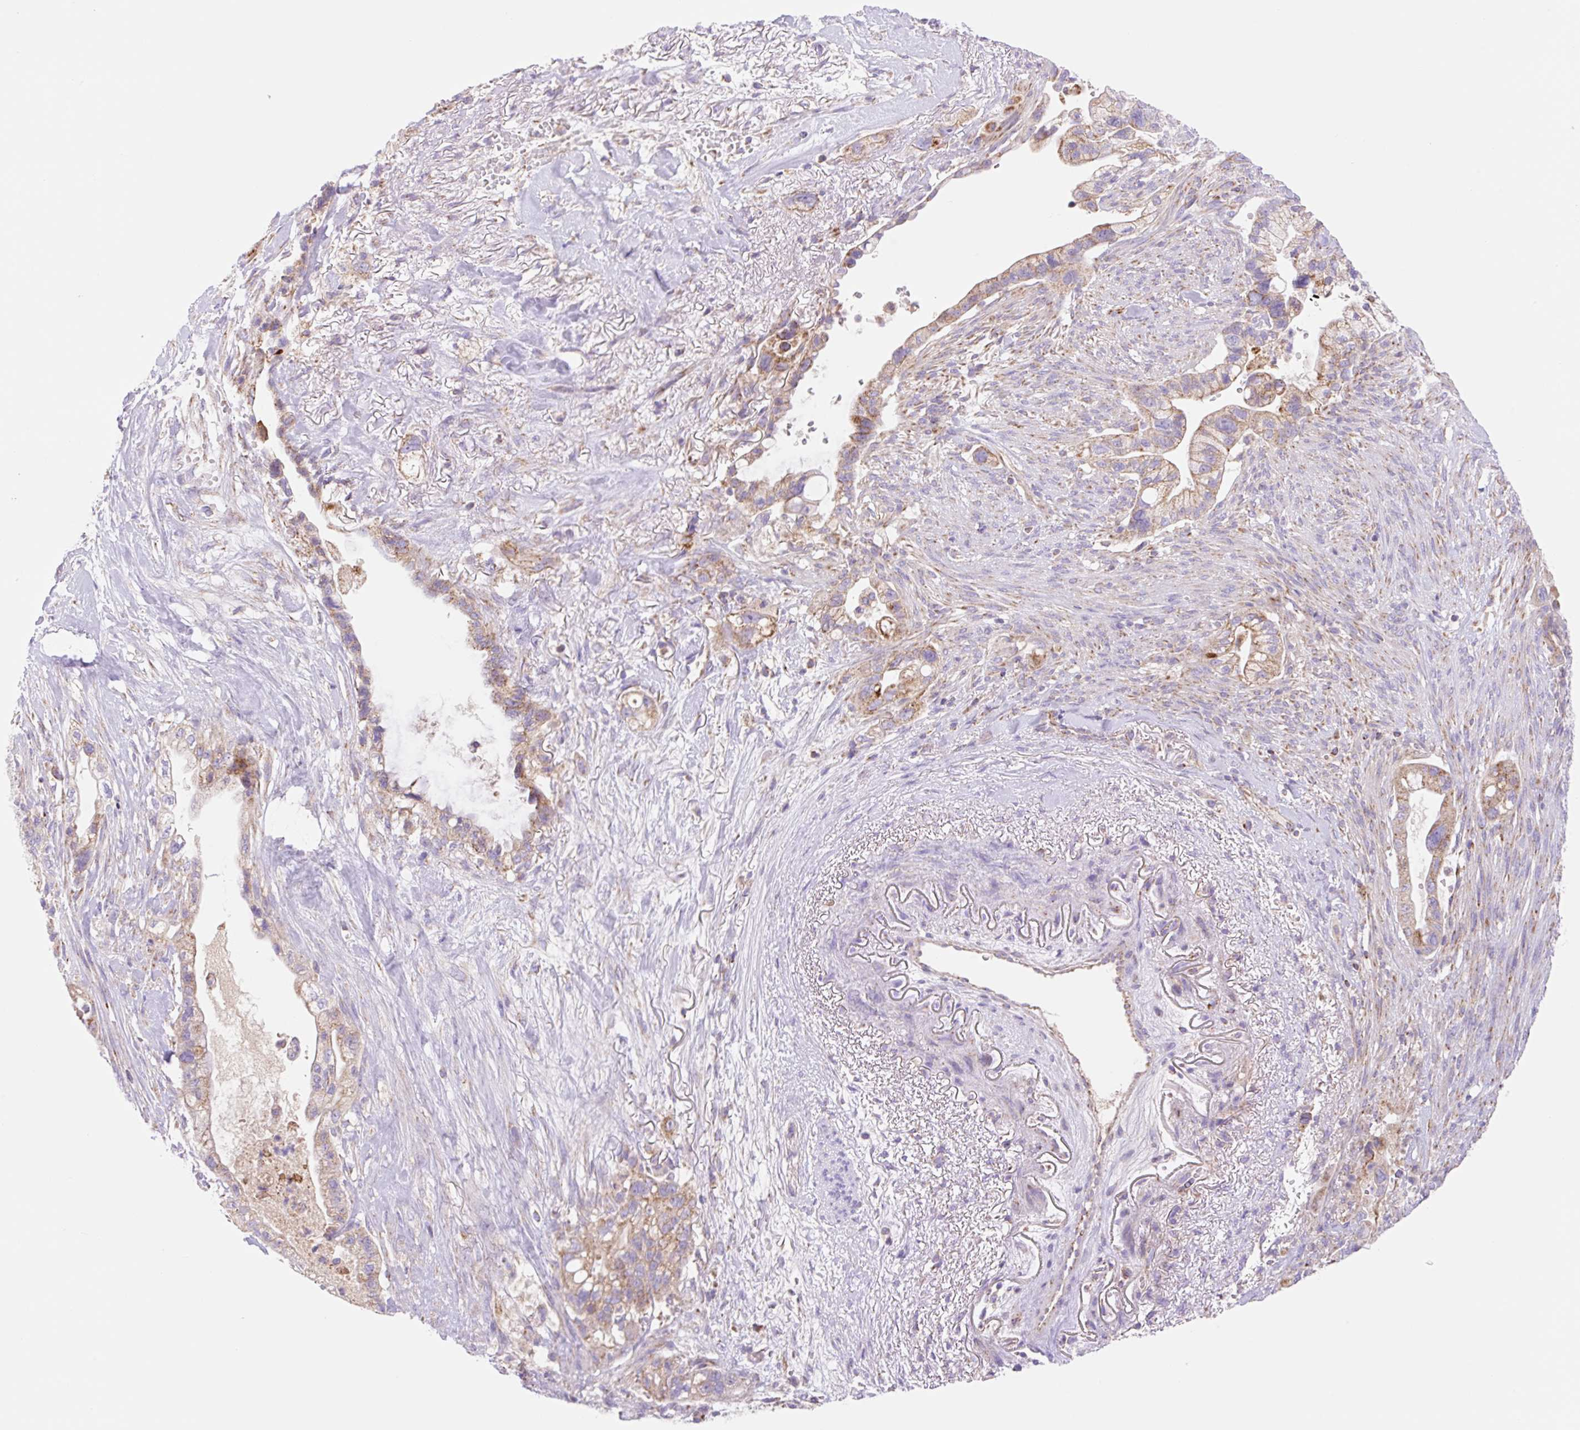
{"staining": {"intensity": "moderate", "quantity": "25%-75%", "location": "cytoplasmic/membranous"}, "tissue": "pancreatic cancer", "cell_type": "Tumor cells", "image_type": "cancer", "snomed": [{"axis": "morphology", "description": "Adenocarcinoma, NOS"}, {"axis": "topography", "description": "Pancreas"}], "caption": "Protein staining shows moderate cytoplasmic/membranous positivity in about 25%-75% of tumor cells in pancreatic cancer (adenocarcinoma). (IHC, brightfield microscopy, high magnification).", "gene": "ETNK2", "patient": {"sex": "male", "age": 44}}